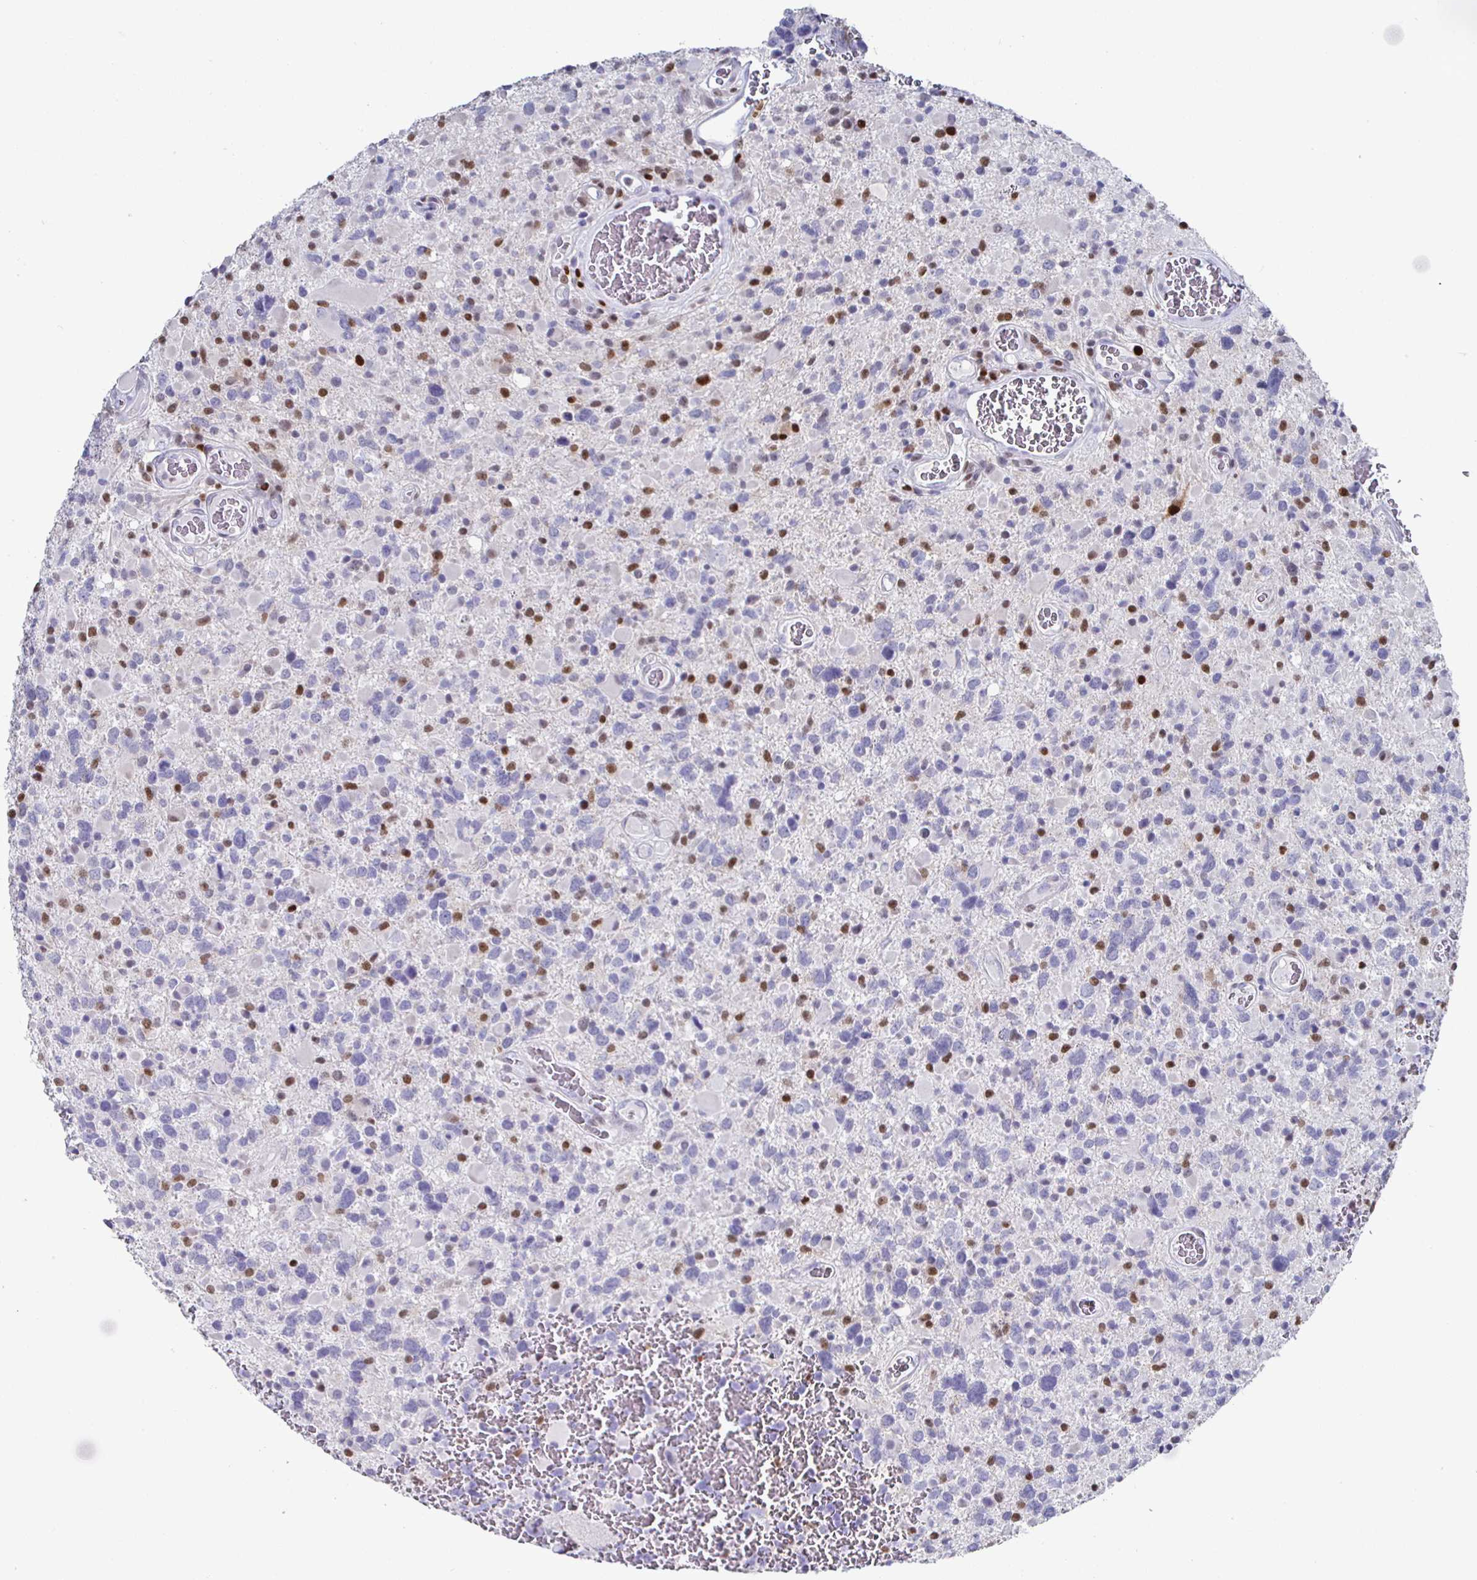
{"staining": {"intensity": "negative", "quantity": "none", "location": "none"}, "tissue": "glioma", "cell_type": "Tumor cells", "image_type": "cancer", "snomed": [{"axis": "morphology", "description": "Glioma, malignant, High grade"}, {"axis": "topography", "description": "Brain"}], "caption": "Tumor cells are negative for brown protein staining in malignant glioma (high-grade). (DAB immunohistochemistry, high magnification).", "gene": "RUNX2", "patient": {"sex": "female", "age": 40}}